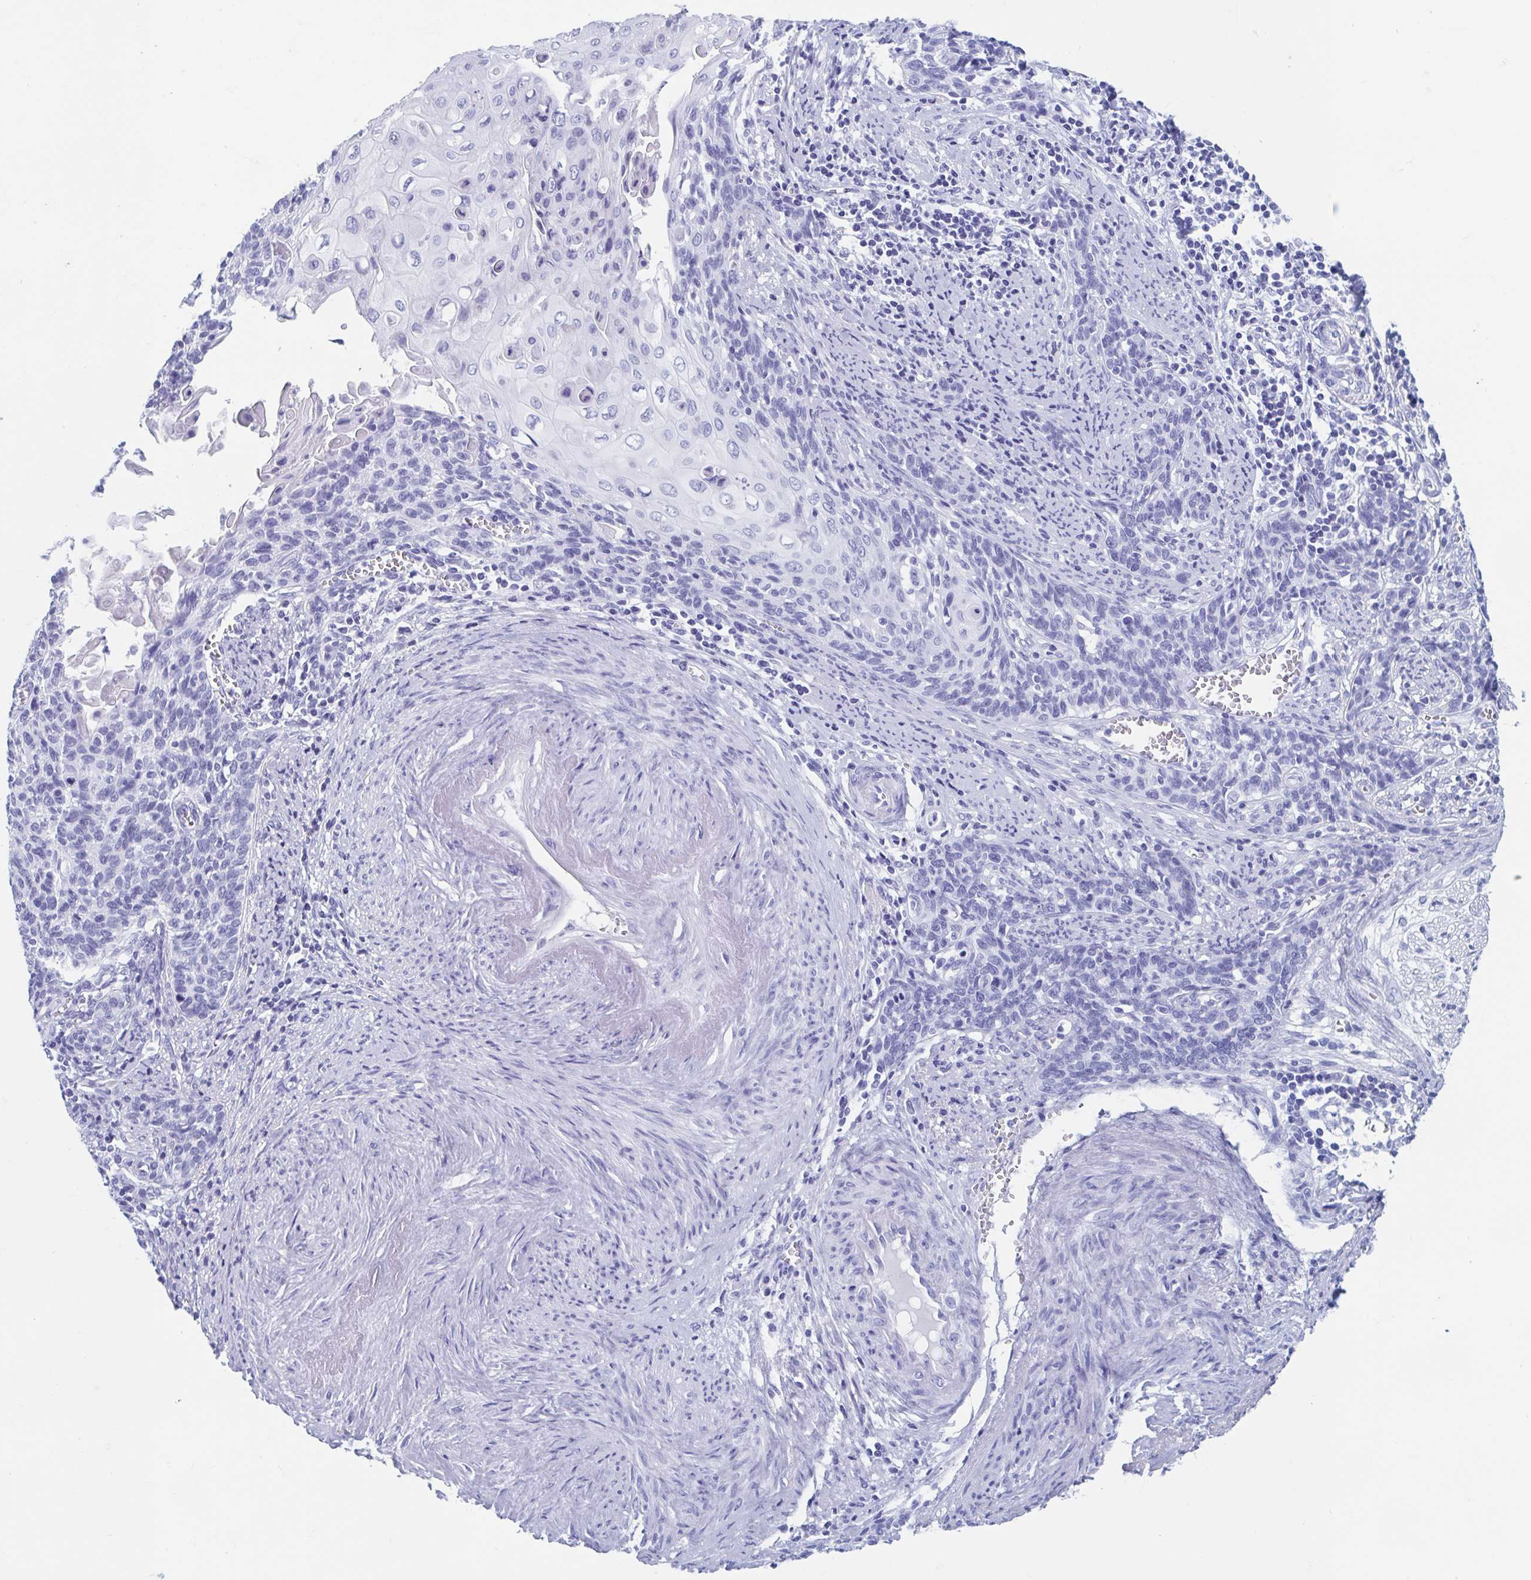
{"staining": {"intensity": "negative", "quantity": "none", "location": "none"}, "tissue": "cervical cancer", "cell_type": "Tumor cells", "image_type": "cancer", "snomed": [{"axis": "morphology", "description": "Squamous cell carcinoma, NOS"}, {"axis": "topography", "description": "Cervix"}], "caption": "A high-resolution micrograph shows immunohistochemistry staining of cervical squamous cell carcinoma, which shows no significant expression in tumor cells.", "gene": "HDGFL1", "patient": {"sex": "female", "age": 39}}